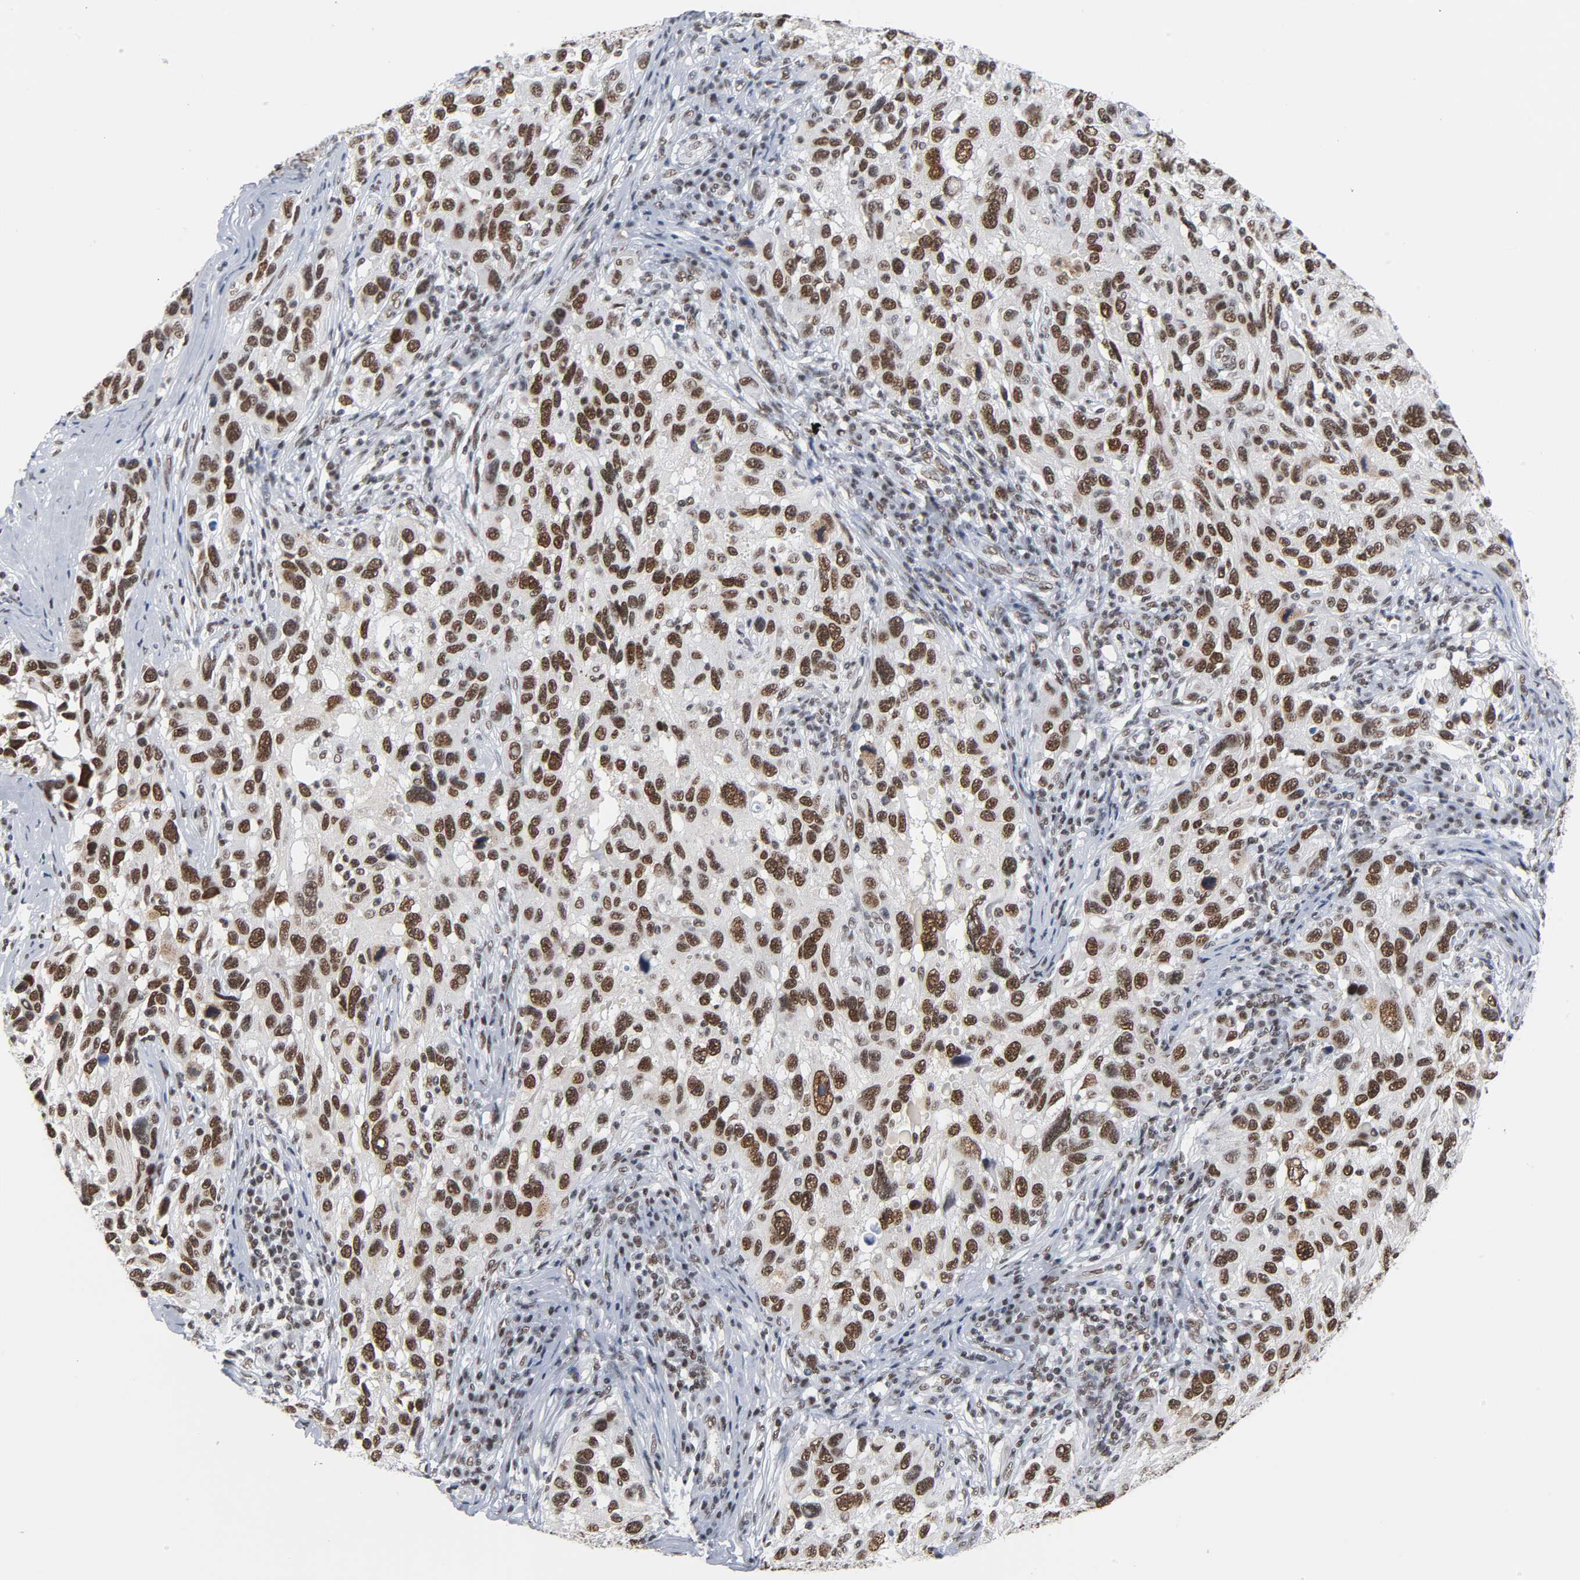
{"staining": {"intensity": "moderate", "quantity": ">75%", "location": "nuclear"}, "tissue": "melanoma", "cell_type": "Tumor cells", "image_type": "cancer", "snomed": [{"axis": "morphology", "description": "Malignant melanoma, NOS"}, {"axis": "topography", "description": "Skin"}], "caption": "Human melanoma stained with a protein marker demonstrates moderate staining in tumor cells.", "gene": "CSTF2", "patient": {"sex": "male", "age": 53}}